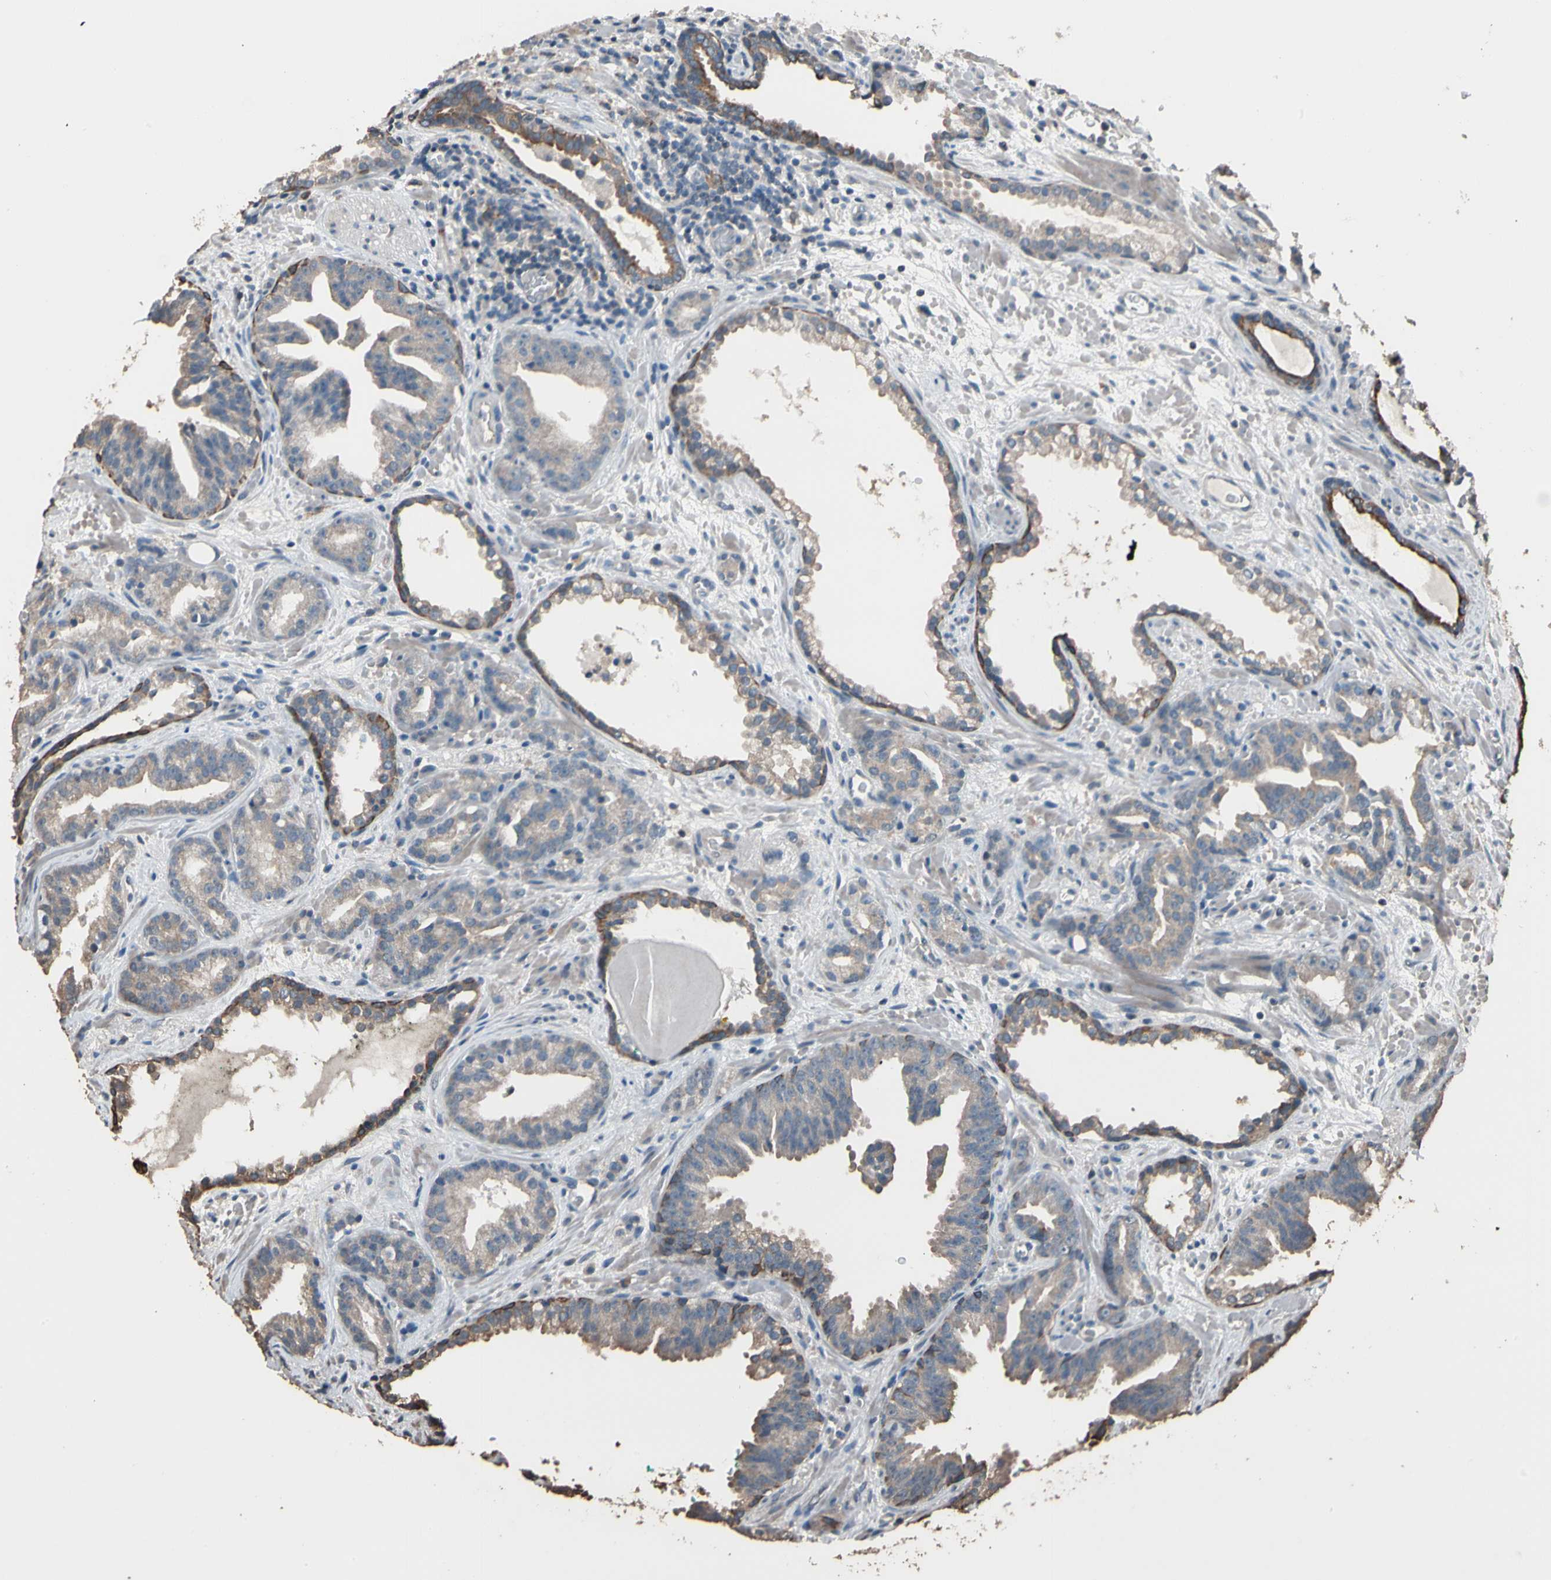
{"staining": {"intensity": "weak", "quantity": ">75%", "location": "cytoplasmic/membranous"}, "tissue": "prostate cancer", "cell_type": "Tumor cells", "image_type": "cancer", "snomed": [{"axis": "morphology", "description": "Adenocarcinoma, Low grade"}, {"axis": "topography", "description": "Prostate"}], "caption": "Protein positivity by immunohistochemistry displays weak cytoplasmic/membranous positivity in approximately >75% of tumor cells in prostate cancer (low-grade adenocarcinoma).", "gene": "MAP3K7", "patient": {"sex": "male", "age": 63}}